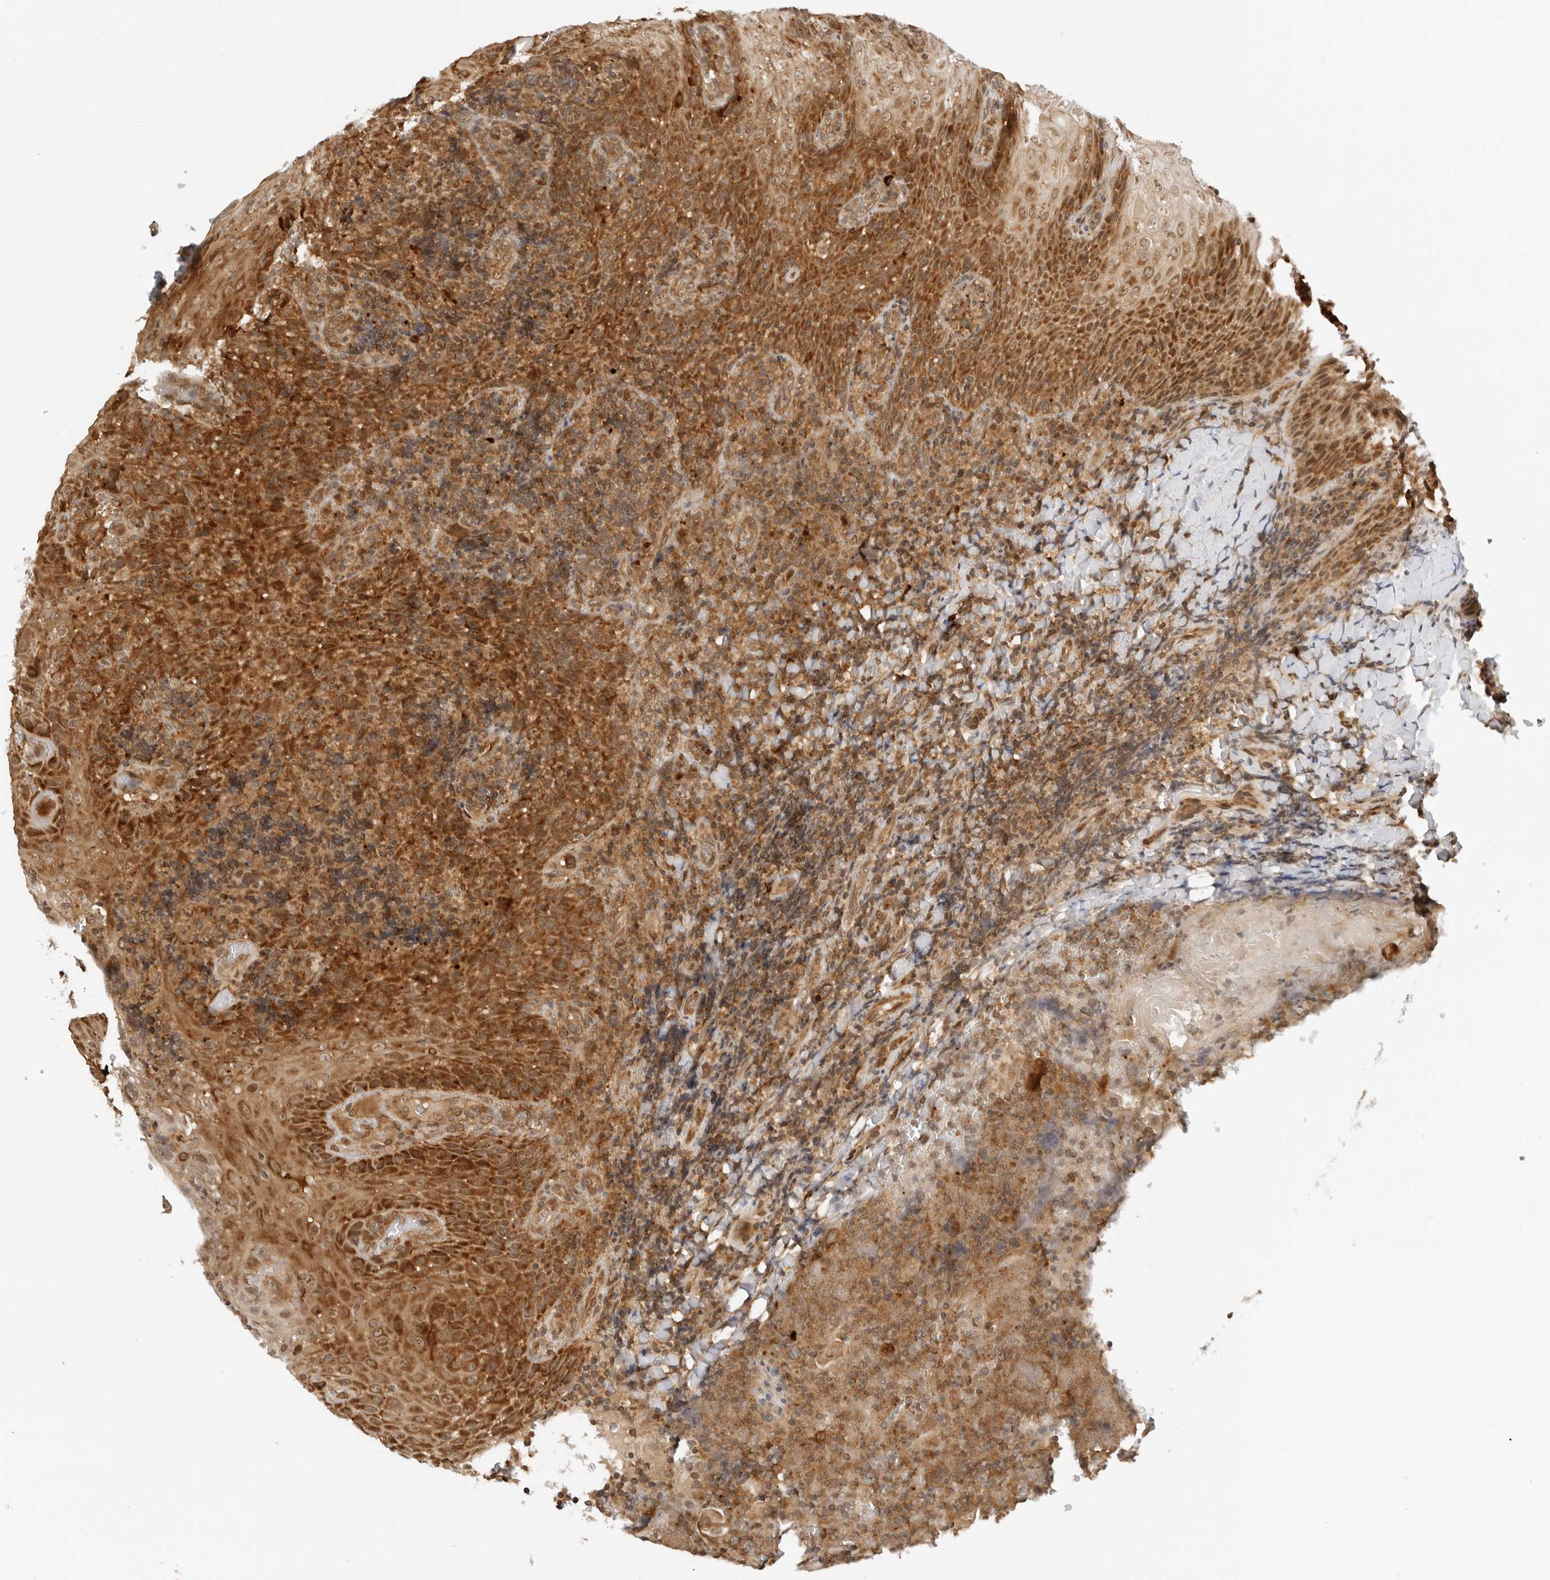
{"staining": {"intensity": "moderate", "quantity": ">75%", "location": "cytoplasmic/membranous"}, "tissue": "tonsil", "cell_type": "Germinal center cells", "image_type": "normal", "snomed": [{"axis": "morphology", "description": "Normal tissue, NOS"}, {"axis": "topography", "description": "Tonsil"}], "caption": "Protein expression analysis of unremarkable human tonsil reveals moderate cytoplasmic/membranous positivity in about >75% of germinal center cells.", "gene": "RC3H1", "patient": {"sex": "male", "age": 37}}